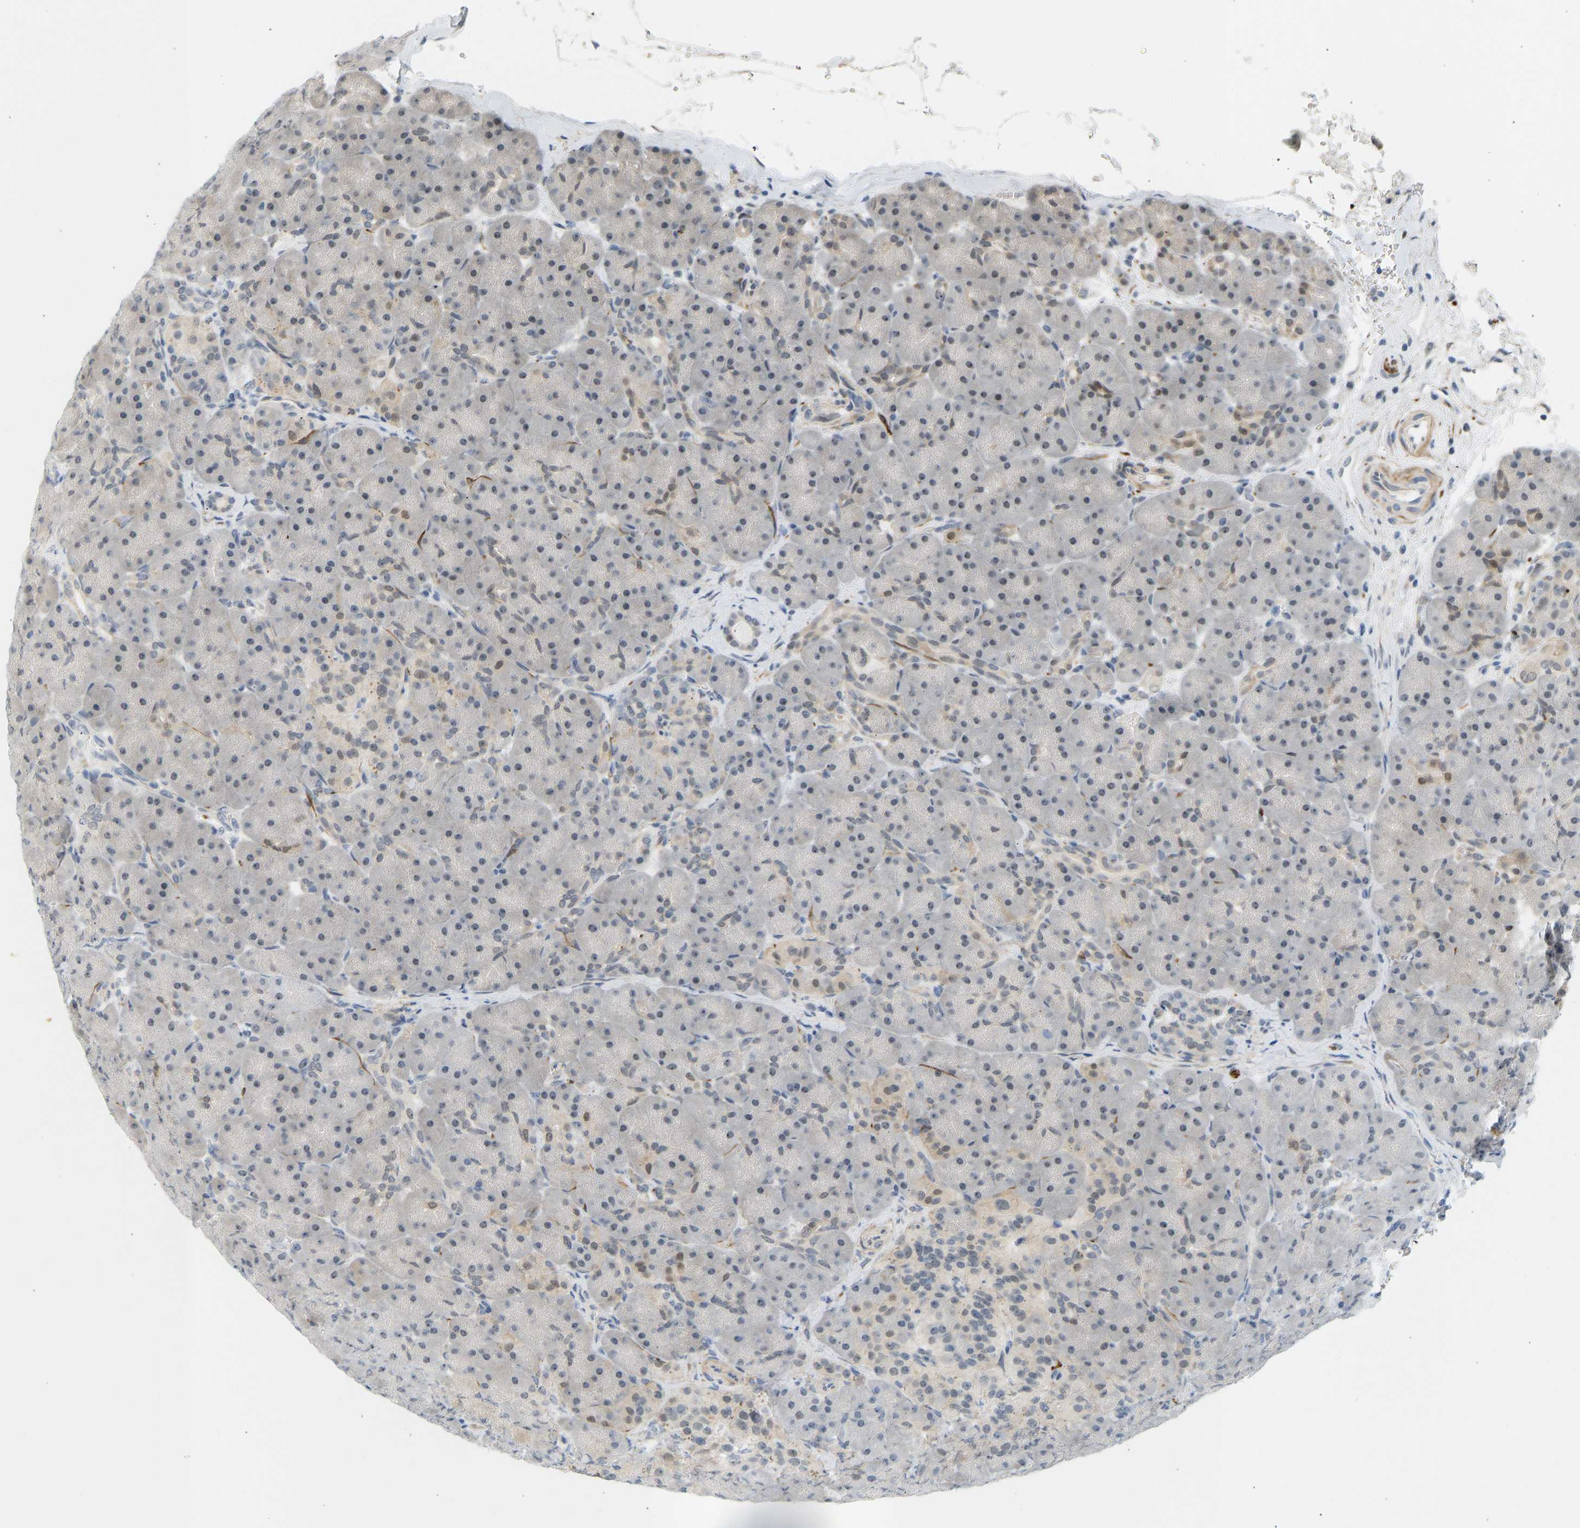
{"staining": {"intensity": "negative", "quantity": "none", "location": "none"}, "tissue": "pancreas", "cell_type": "Exocrine glandular cells", "image_type": "normal", "snomed": [{"axis": "morphology", "description": "Normal tissue, NOS"}, {"axis": "topography", "description": "Pancreas"}], "caption": "Exocrine glandular cells are negative for brown protein staining in unremarkable pancreas. The staining is performed using DAB brown chromogen with nuclei counter-stained in using hematoxylin.", "gene": "BAG1", "patient": {"sex": "male", "age": 66}}